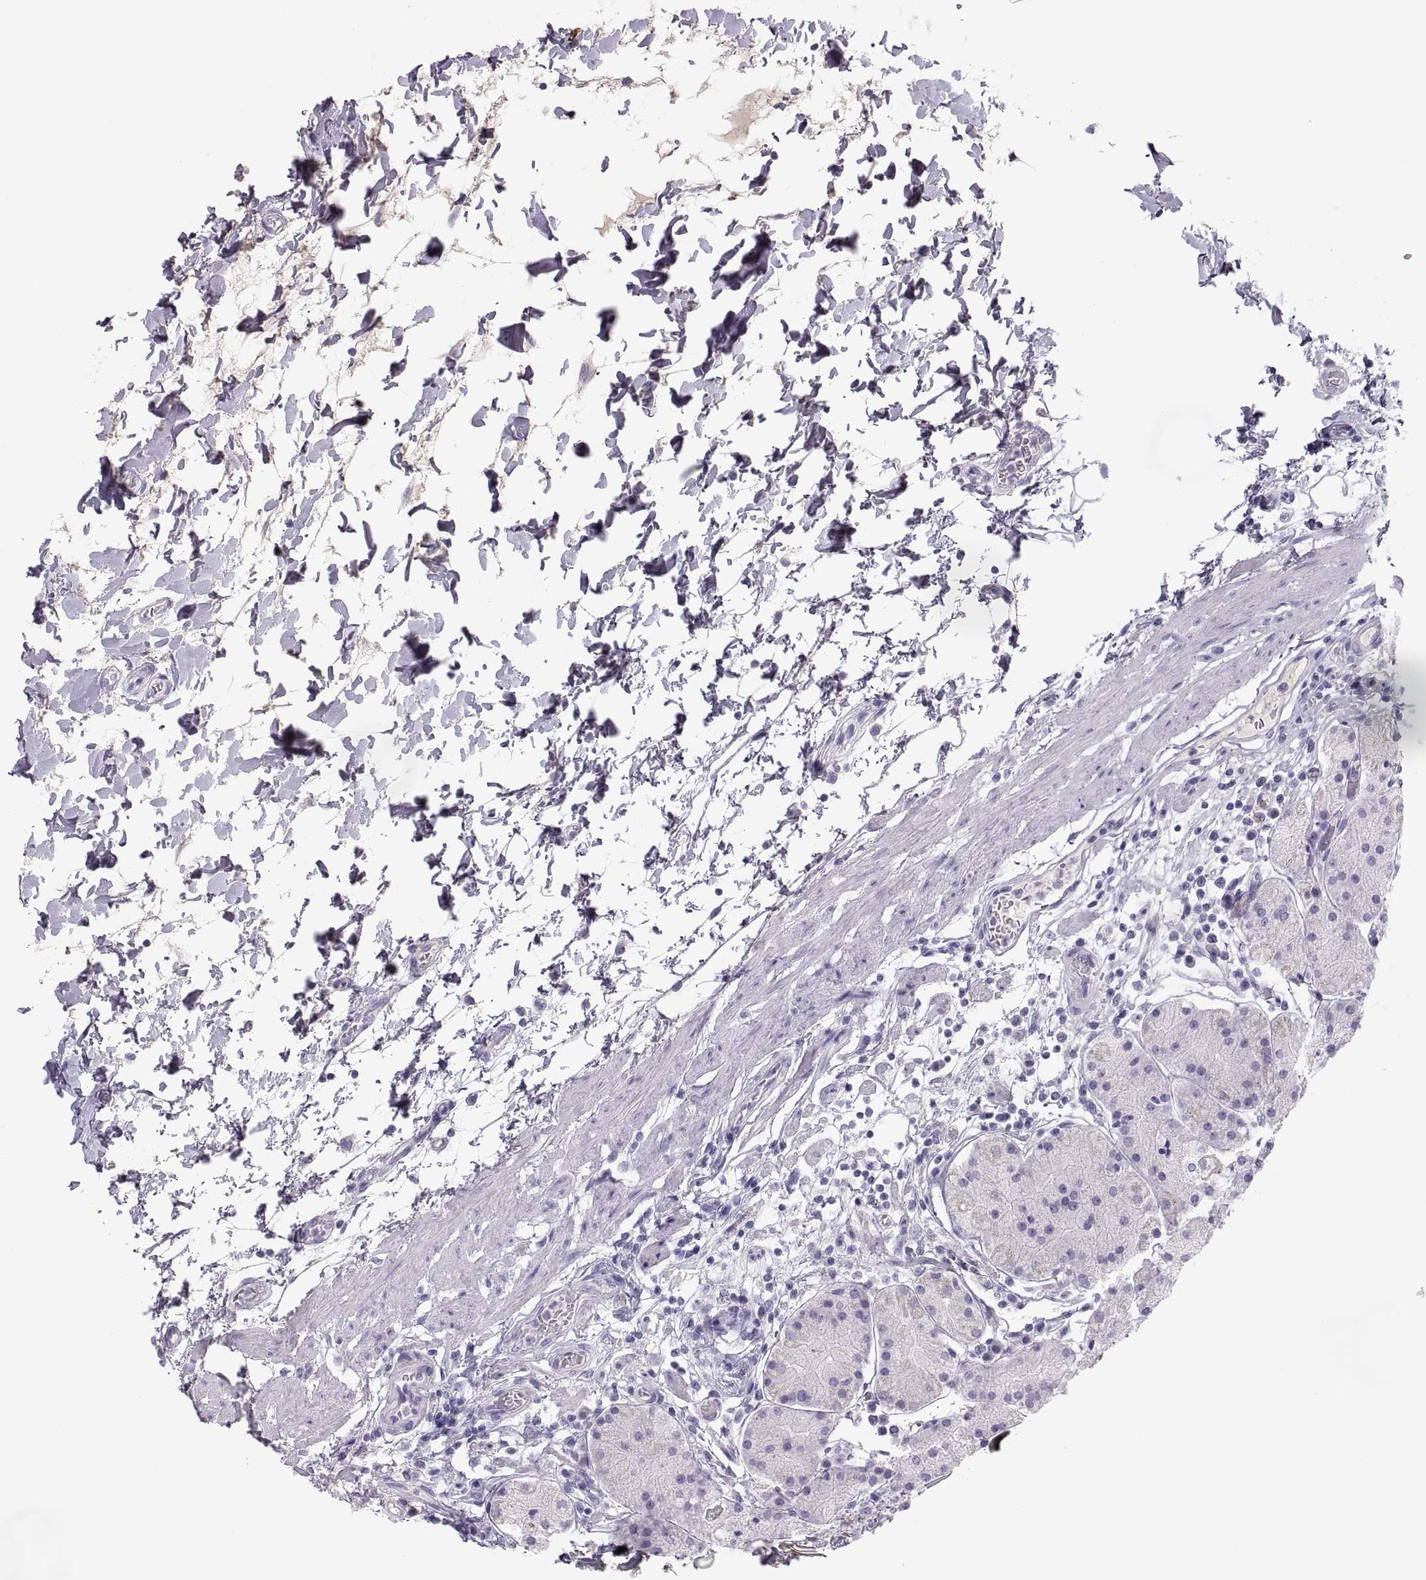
{"staining": {"intensity": "moderate", "quantity": "<25%", "location": "cytoplasmic/membranous"}, "tissue": "stomach", "cell_type": "Glandular cells", "image_type": "normal", "snomed": [{"axis": "morphology", "description": "Normal tissue, NOS"}, {"axis": "topography", "description": "Stomach"}], "caption": "IHC staining of benign stomach, which reveals low levels of moderate cytoplasmic/membranous positivity in about <25% of glandular cells indicating moderate cytoplasmic/membranous protein staining. The staining was performed using DAB (3,3'-diaminobenzidine) (brown) for protein detection and nuclei were counterstained in hematoxylin (blue).", "gene": "MAGEB2", "patient": {"sex": "male", "age": 54}}